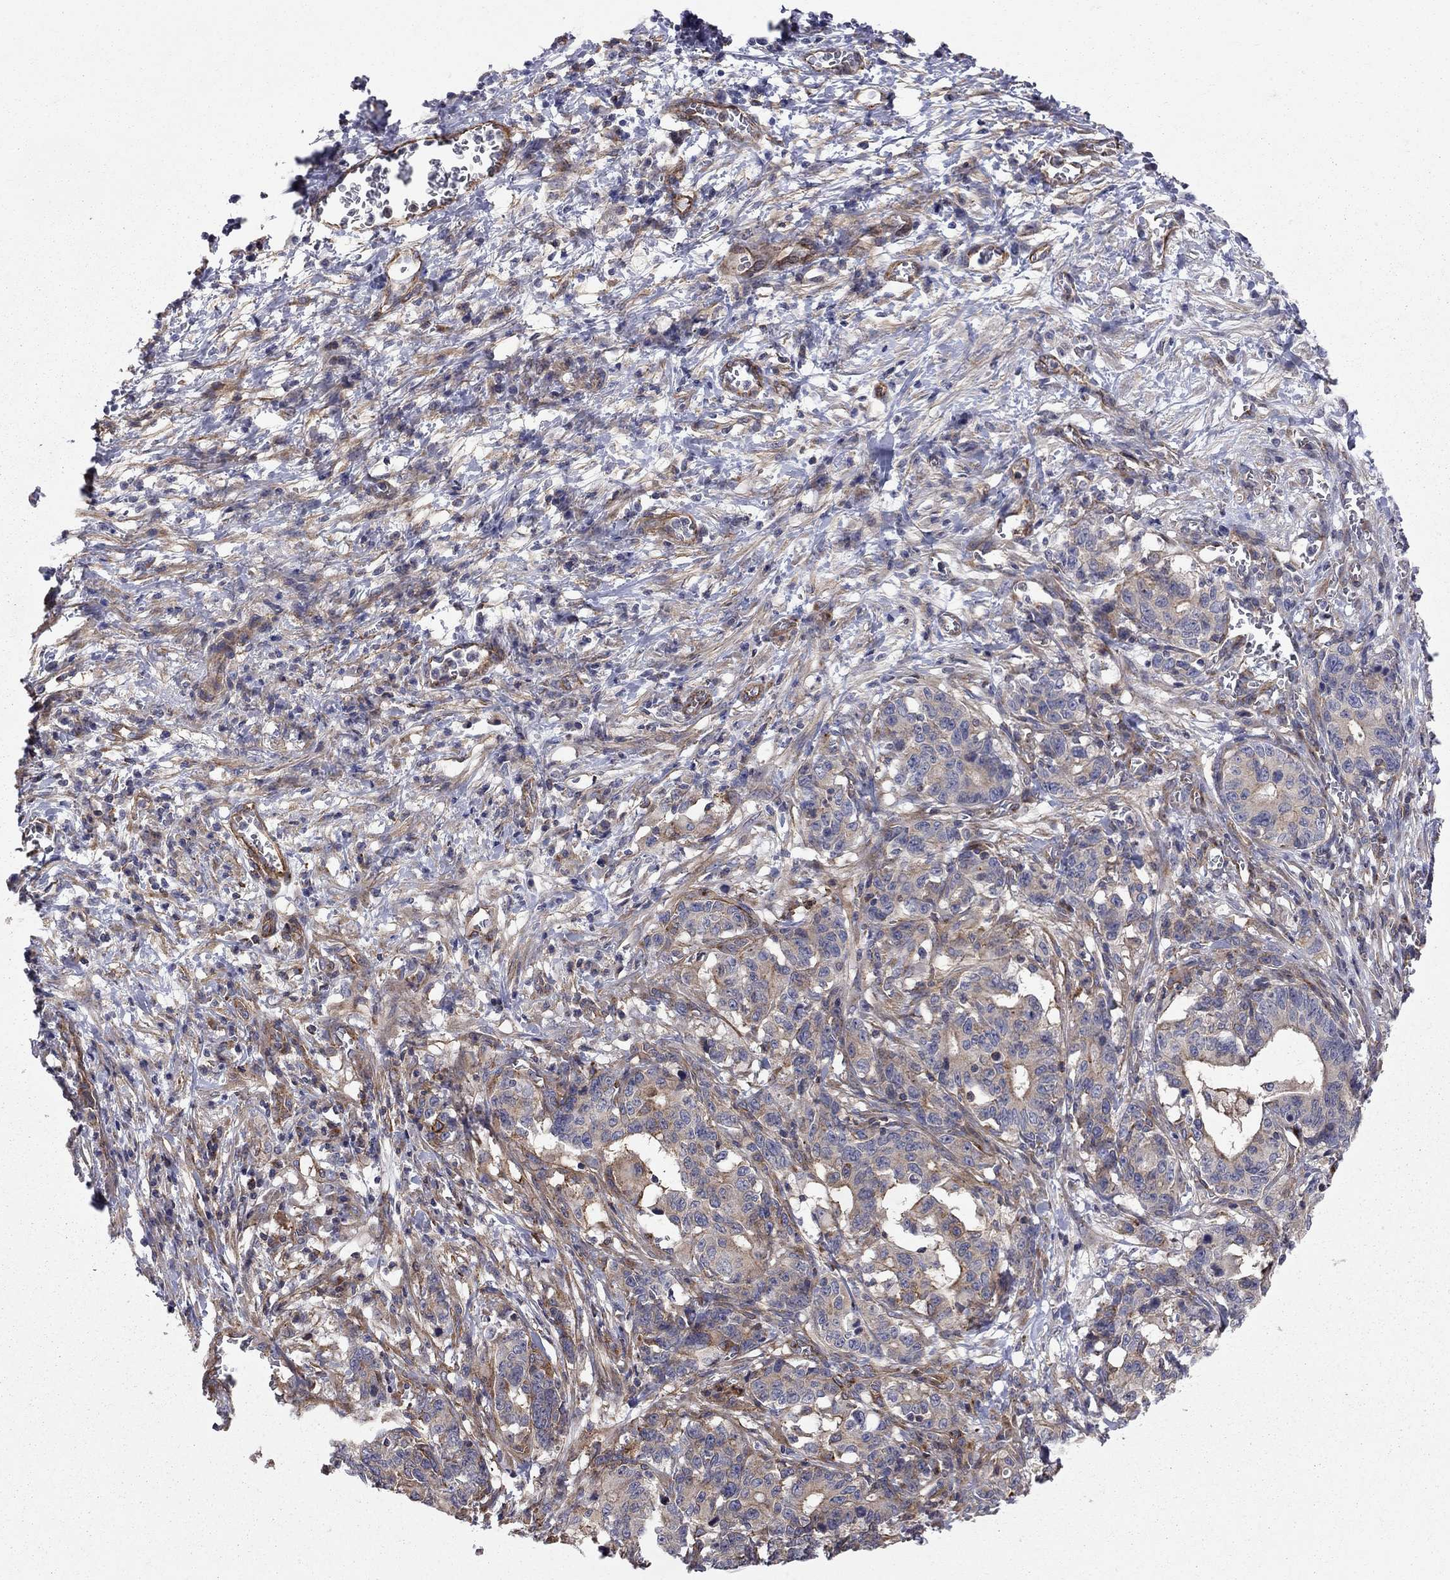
{"staining": {"intensity": "moderate", "quantity": "25%-75%", "location": "cytoplasmic/membranous"}, "tissue": "stomach cancer", "cell_type": "Tumor cells", "image_type": "cancer", "snomed": [{"axis": "morphology", "description": "Normal tissue, NOS"}, {"axis": "morphology", "description": "Adenocarcinoma, NOS"}, {"axis": "topography", "description": "Stomach"}], "caption": "Moderate cytoplasmic/membranous positivity for a protein is present in about 25%-75% of tumor cells of stomach cancer (adenocarcinoma) using immunohistochemistry (IHC).", "gene": "RASEF", "patient": {"sex": "female", "age": 64}}